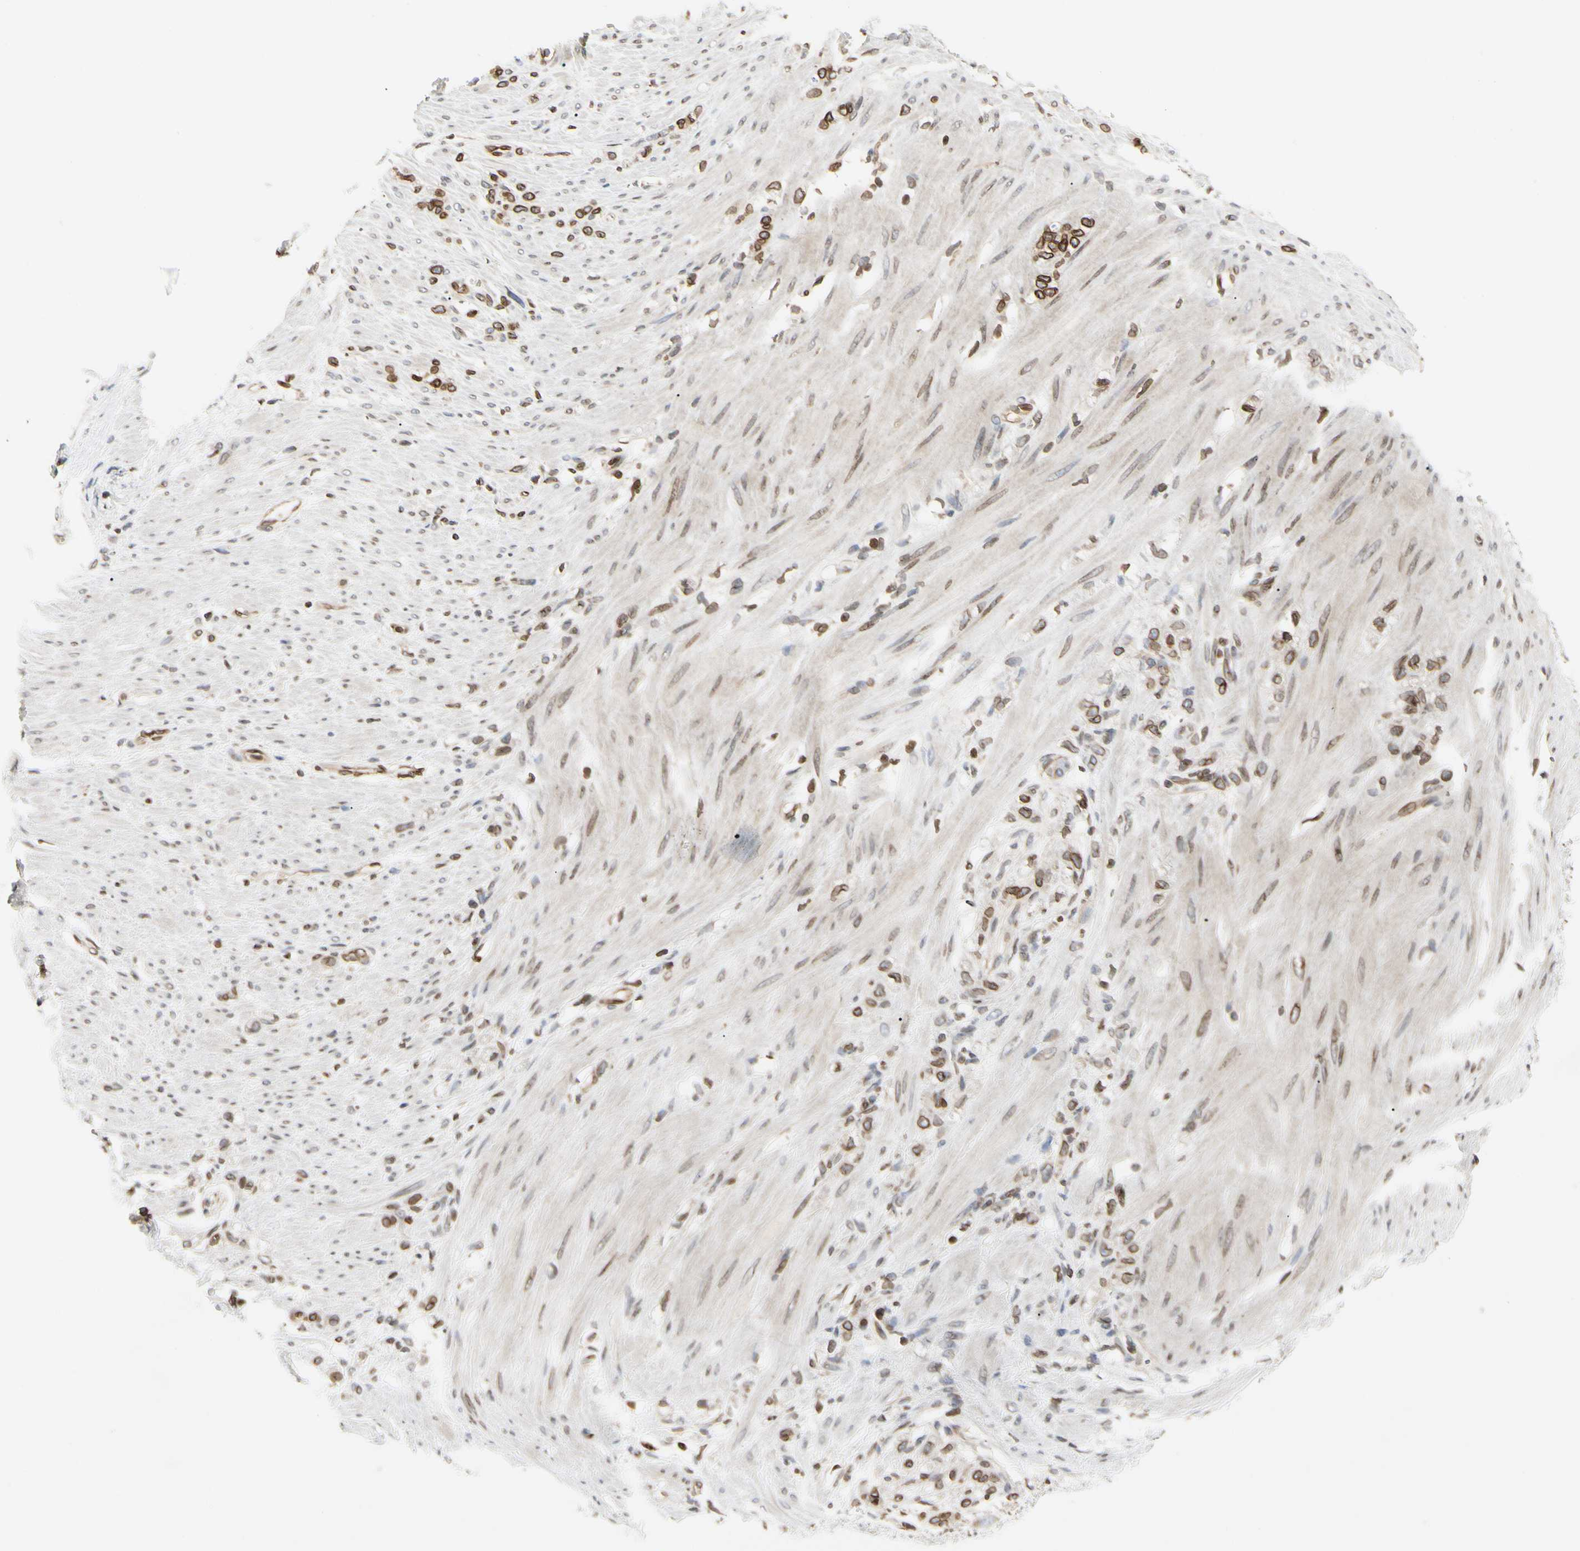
{"staining": {"intensity": "moderate", "quantity": ">75%", "location": "cytoplasmic/membranous,nuclear"}, "tissue": "stomach cancer", "cell_type": "Tumor cells", "image_type": "cancer", "snomed": [{"axis": "morphology", "description": "Adenocarcinoma, NOS"}, {"axis": "topography", "description": "Stomach"}], "caption": "This is a micrograph of IHC staining of adenocarcinoma (stomach), which shows moderate staining in the cytoplasmic/membranous and nuclear of tumor cells.", "gene": "TMPO", "patient": {"sex": "male", "age": 82}}